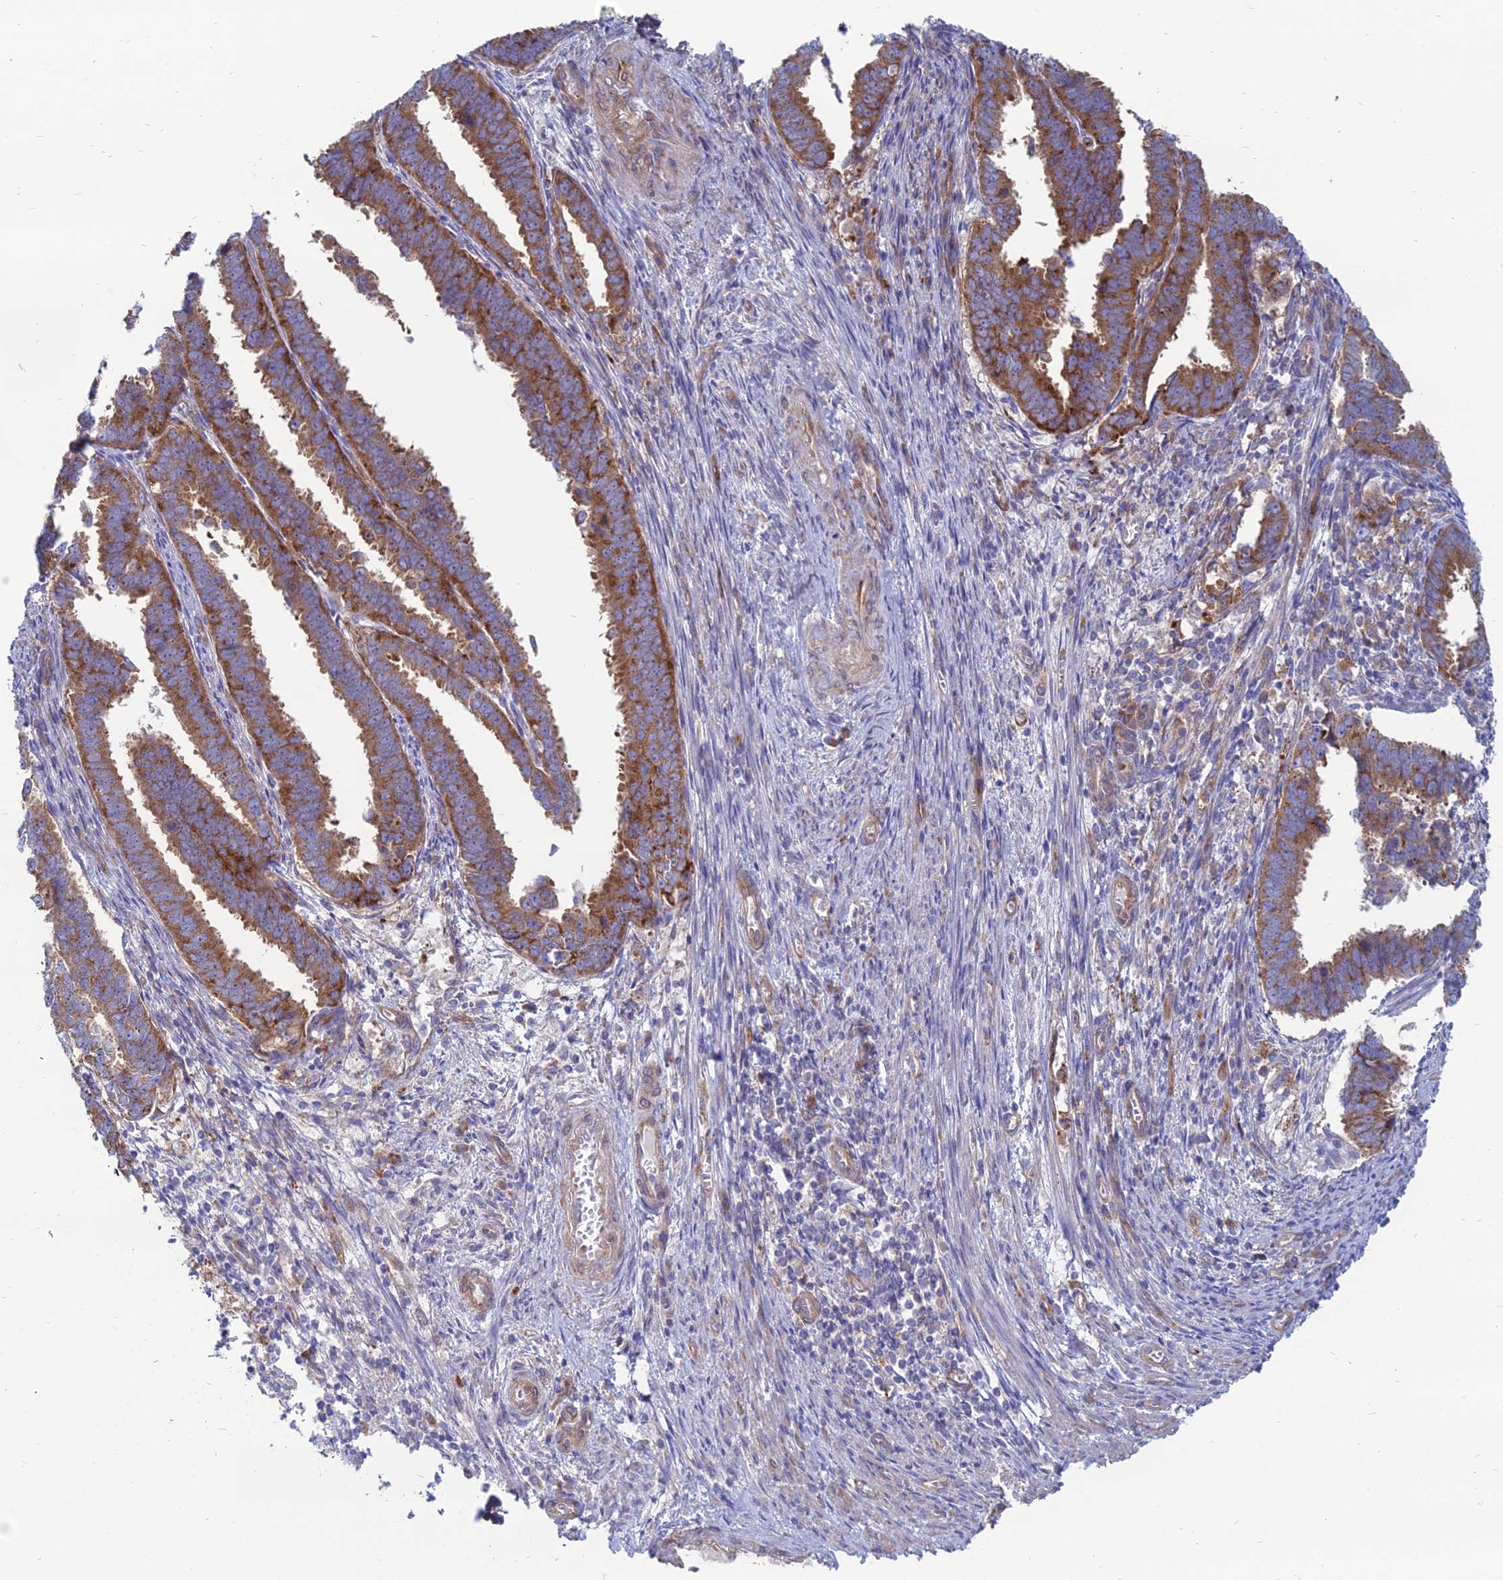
{"staining": {"intensity": "strong", "quantity": ">75%", "location": "cytoplasmic/membranous"}, "tissue": "endometrial cancer", "cell_type": "Tumor cells", "image_type": "cancer", "snomed": [{"axis": "morphology", "description": "Adenocarcinoma, NOS"}, {"axis": "topography", "description": "Endometrium"}], "caption": "There is high levels of strong cytoplasmic/membranous positivity in tumor cells of endometrial adenocarcinoma, as demonstrated by immunohistochemical staining (brown color).", "gene": "TXLNA", "patient": {"sex": "female", "age": 75}}